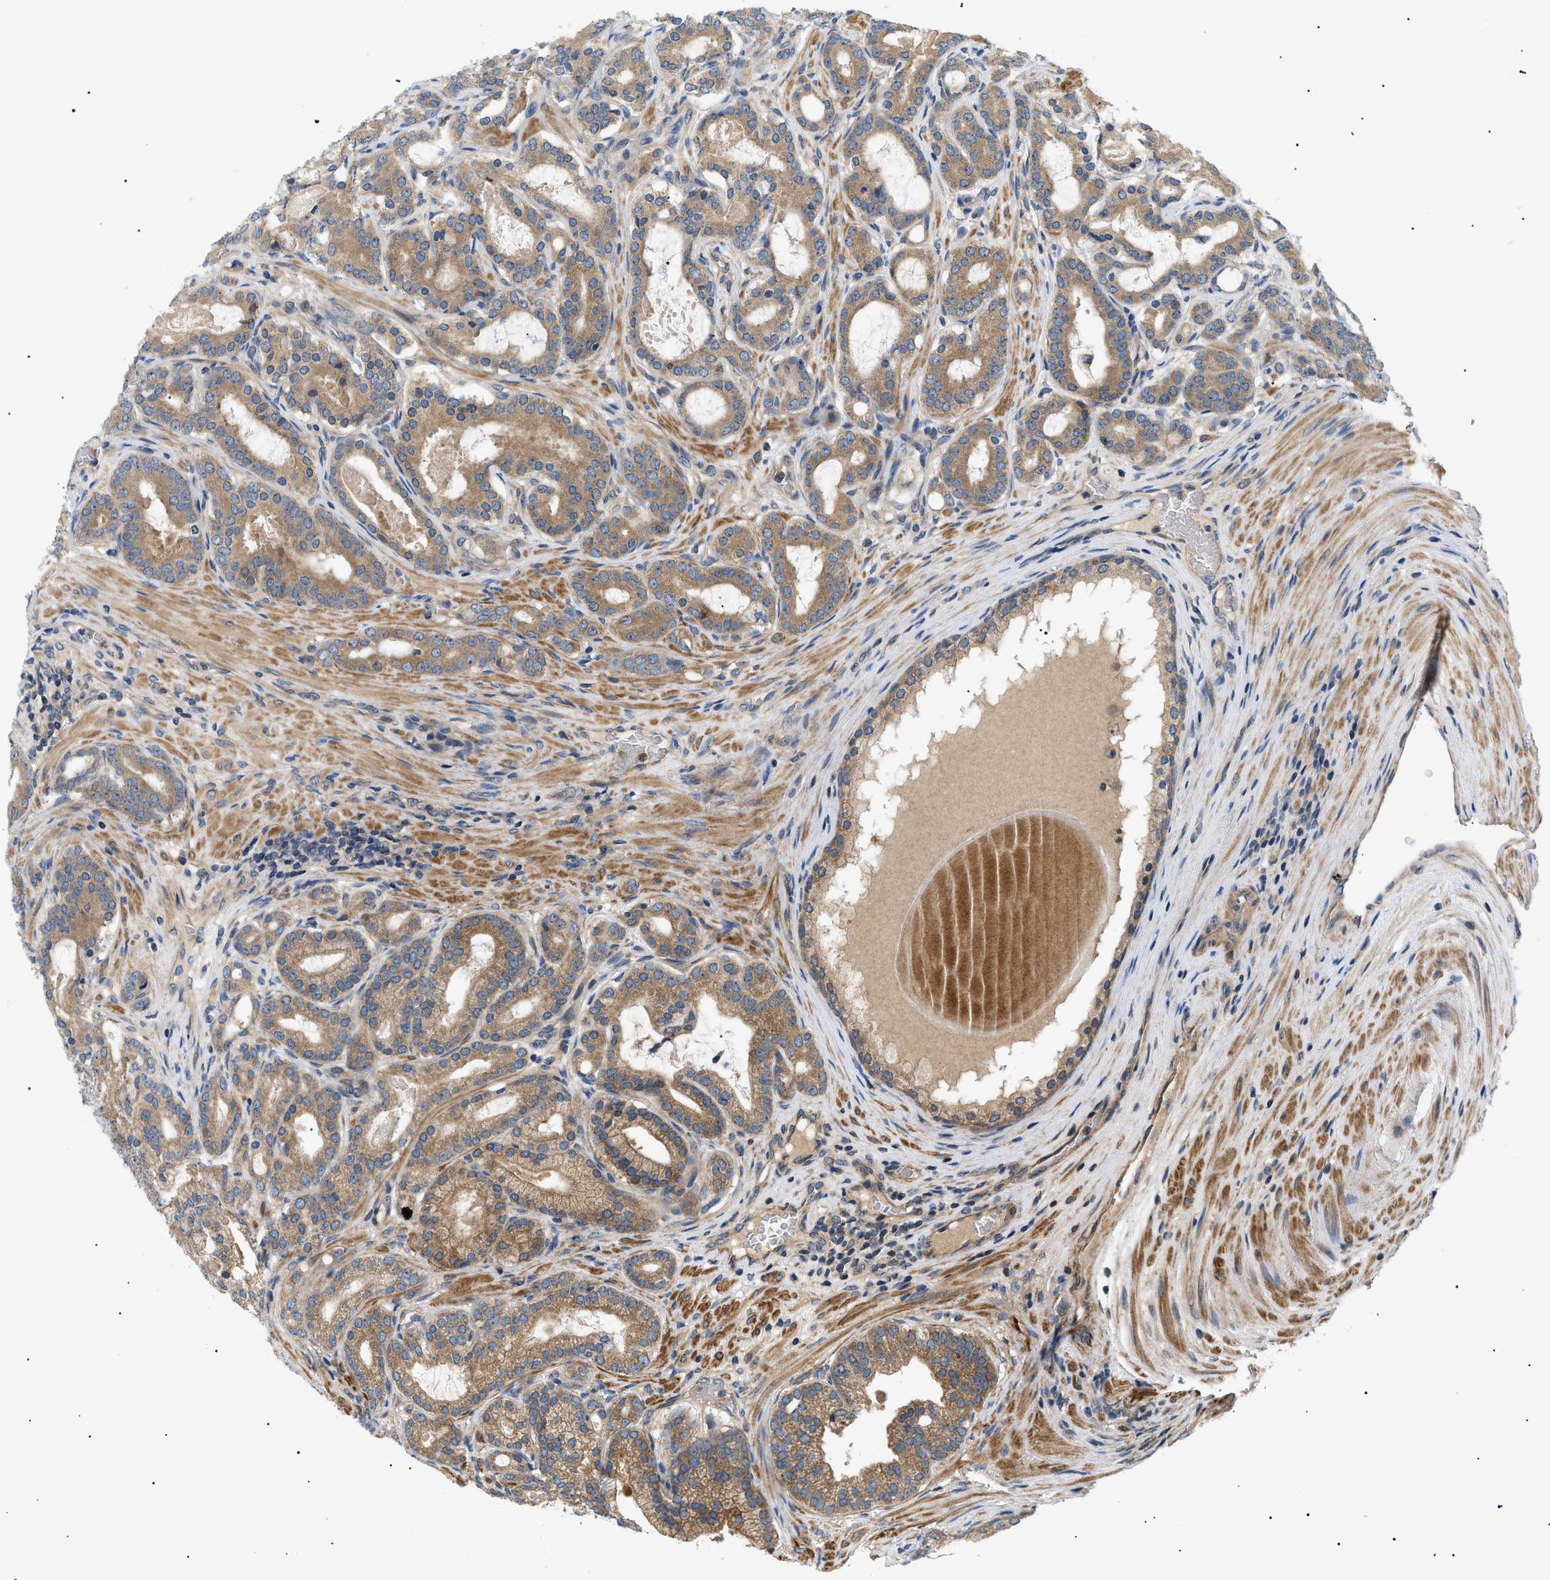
{"staining": {"intensity": "moderate", "quantity": ">75%", "location": "cytoplasmic/membranous"}, "tissue": "prostate cancer", "cell_type": "Tumor cells", "image_type": "cancer", "snomed": [{"axis": "morphology", "description": "Adenocarcinoma, High grade"}, {"axis": "topography", "description": "Prostate"}], "caption": "Protein expression analysis of human prostate high-grade adenocarcinoma reveals moderate cytoplasmic/membranous expression in about >75% of tumor cells. (DAB IHC, brown staining for protein, blue staining for nuclei).", "gene": "PPM1B", "patient": {"sex": "male", "age": 60}}